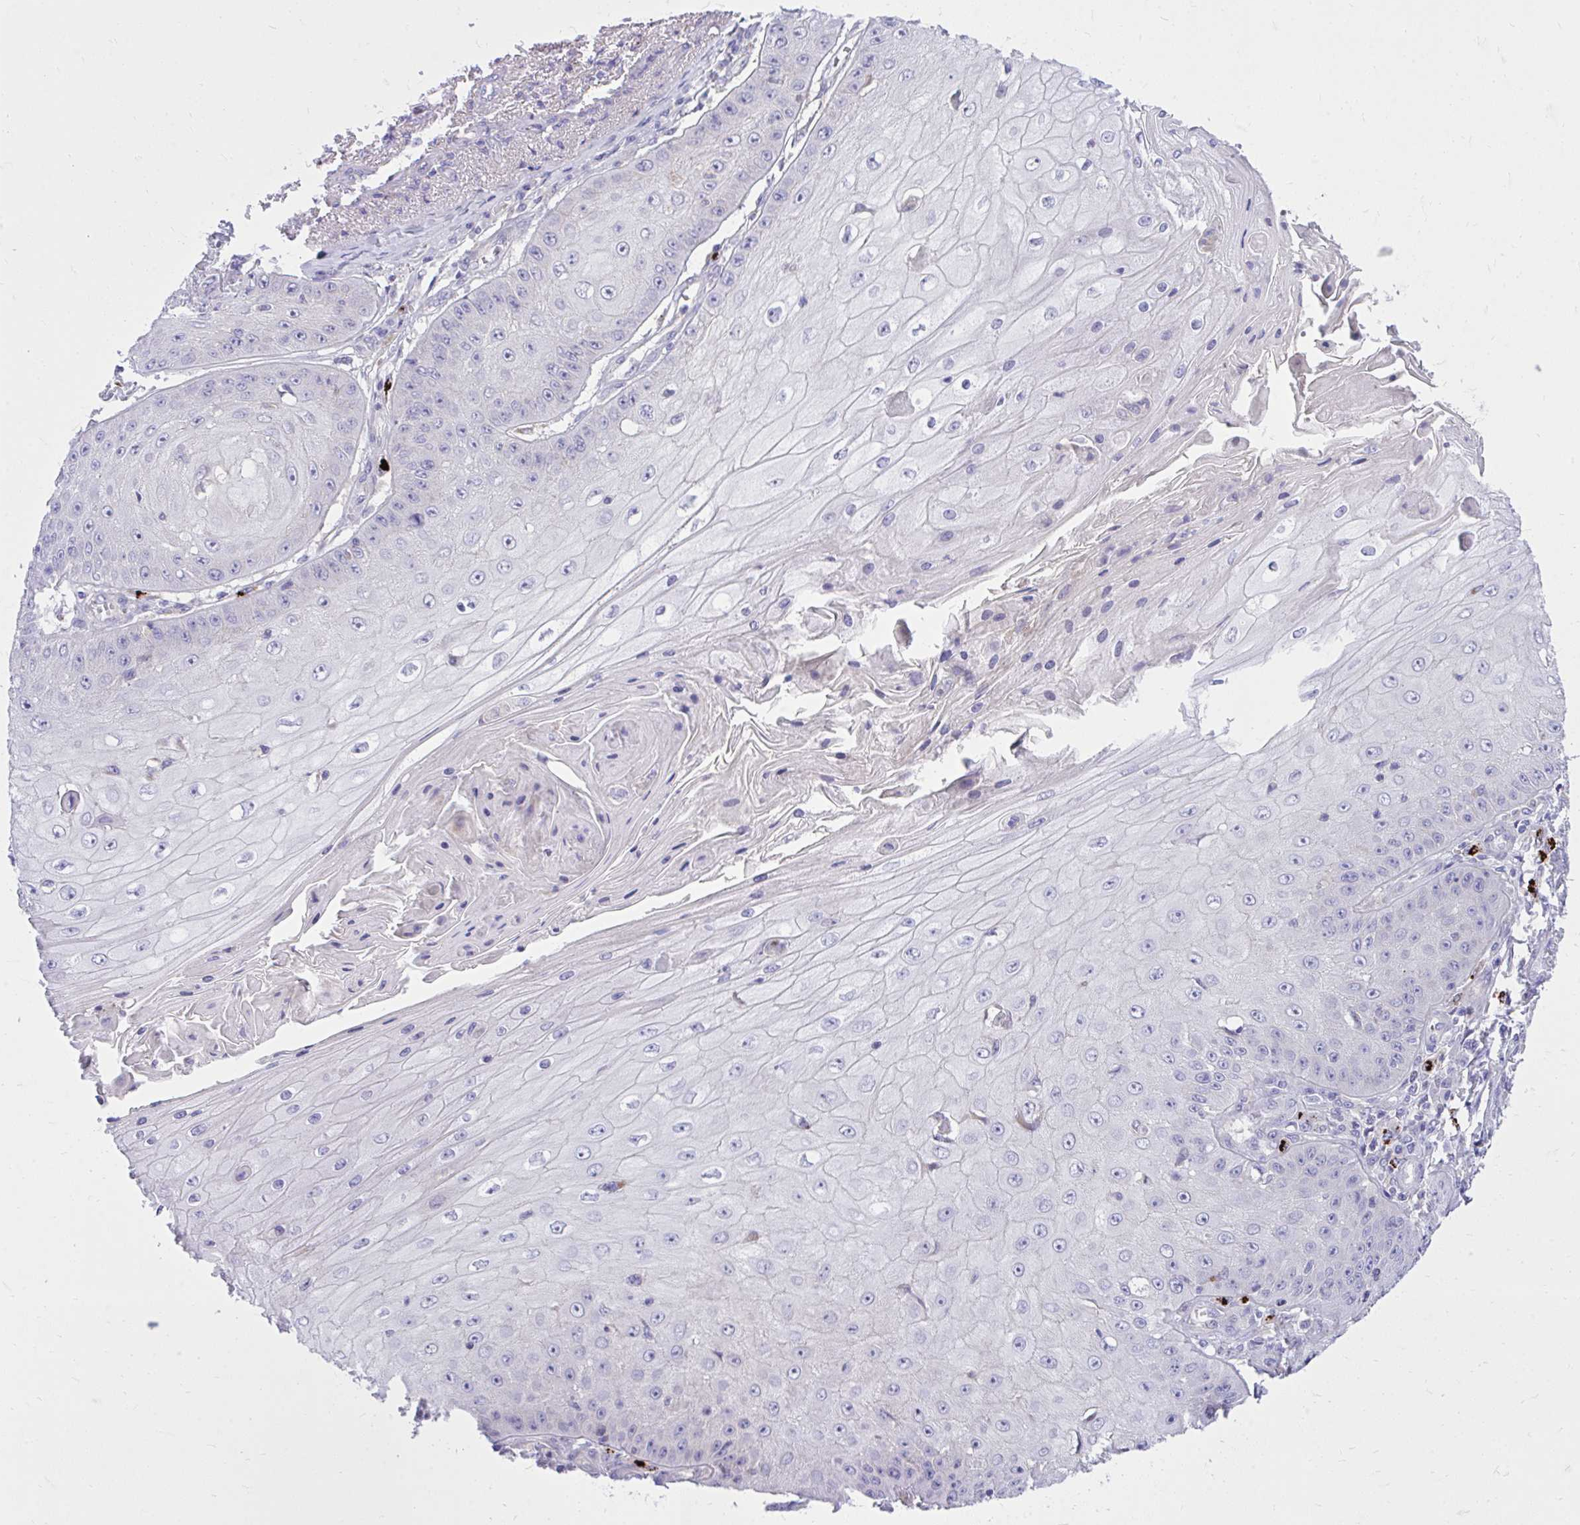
{"staining": {"intensity": "negative", "quantity": "none", "location": "none"}, "tissue": "skin cancer", "cell_type": "Tumor cells", "image_type": "cancer", "snomed": [{"axis": "morphology", "description": "Squamous cell carcinoma, NOS"}, {"axis": "topography", "description": "Skin"}], "caption": "Tumor cells show no significant staining in skin squamous cell carcinoma.", "gene": "TP53I11", "patient": {"sex": "male", "age": 70}}